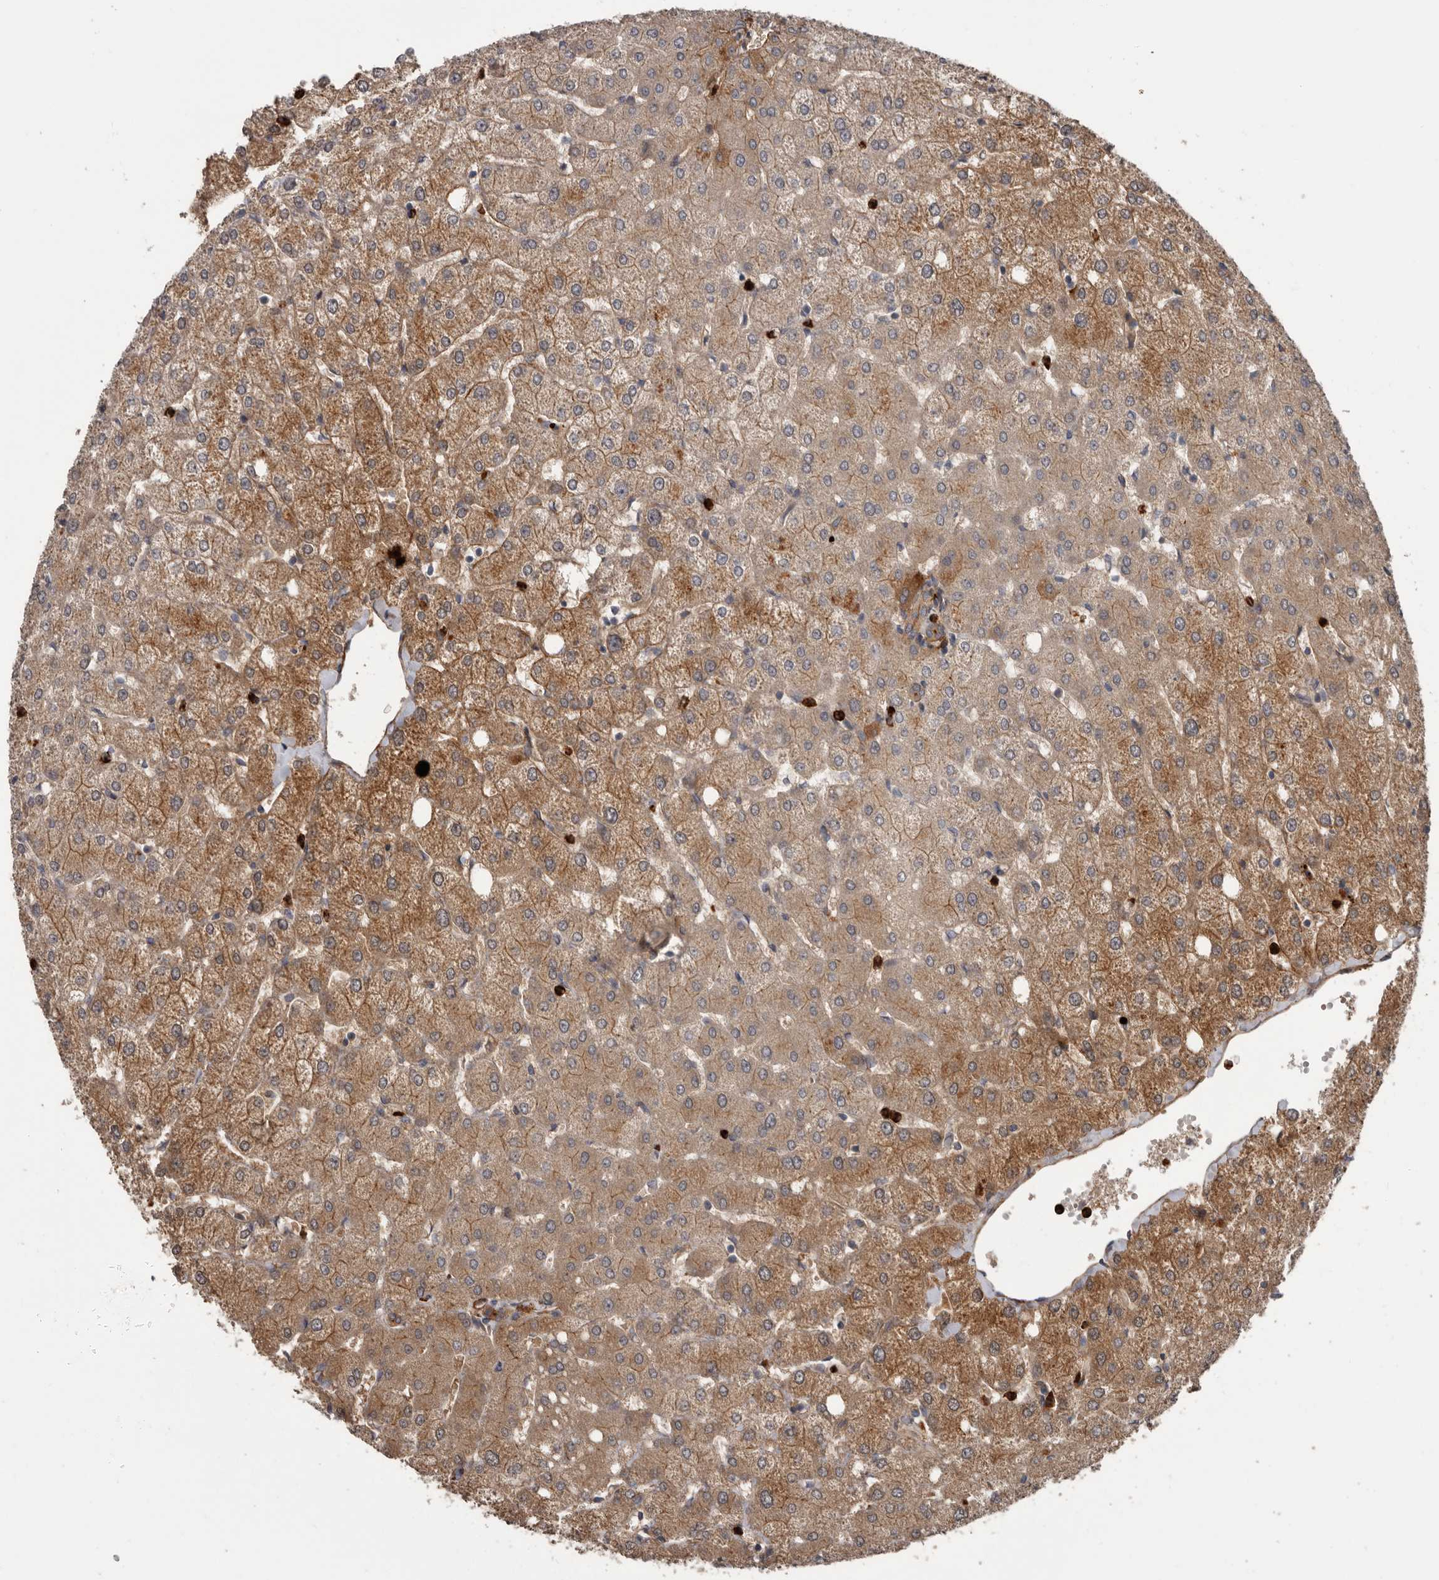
{"staining": {"intensity": "weak", "quantity": ">75%", "location": "cytoplasmic/membranous"}, "tissue": "liver", "cell_type": "Cholangiocytes", "image_type": "normal", "snomed": [{"axis": "morphology", "description": "Normal tissue, NOS"}, {"axis": "topography", "description": "Liver"}], "caption": "A brown stain labels weak cytoplasmic/membranous expression of a protein in cholangiocytes of unremarkable human liver. Nuclei are stained in blue.", "gene": "ARHGEF5", "patient": {"sex": "female", "age": 54}}